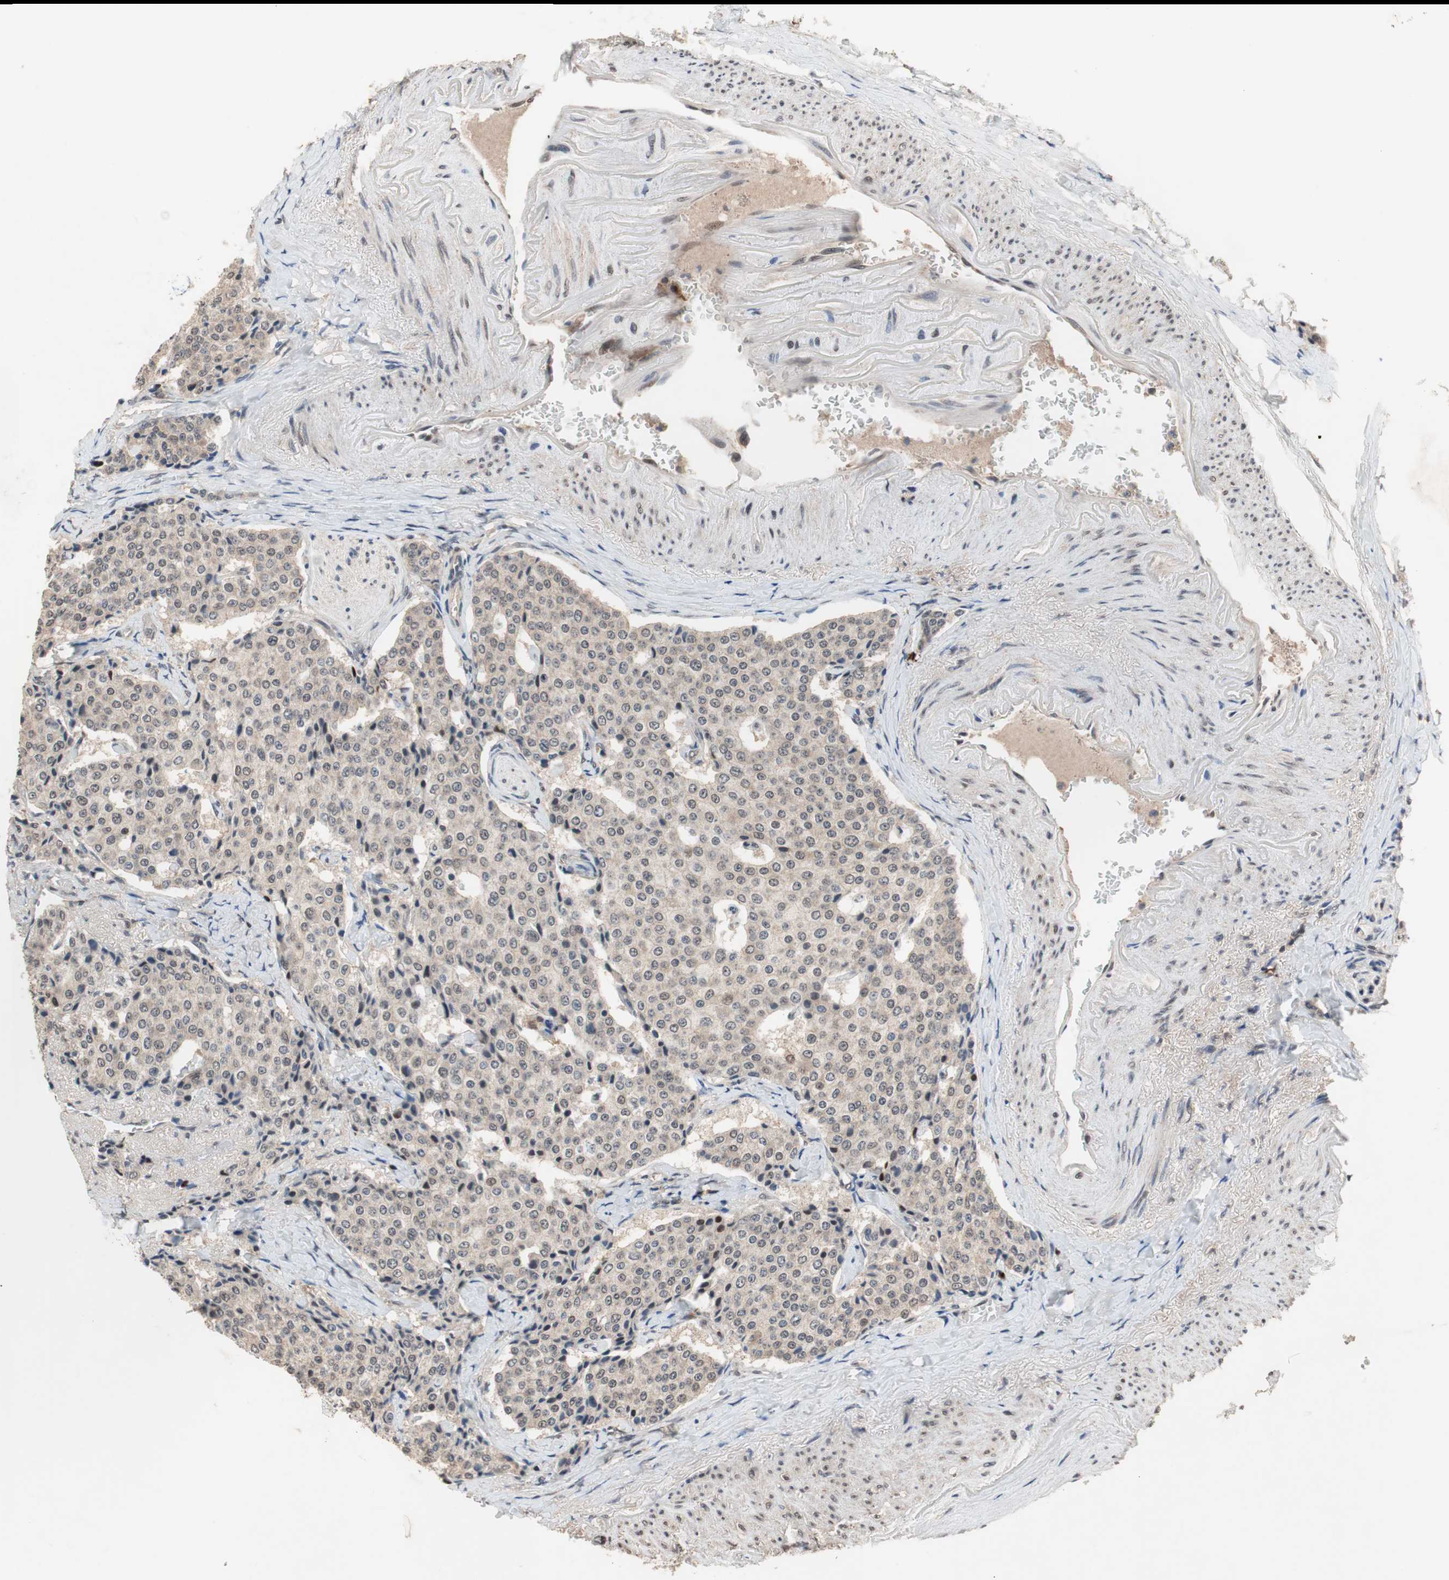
{"staining": {"intensity": "weak", "quantity": ">75%", "location": "cytoplasmic/membranous"}, "tissue": "carcinoid", "cell_type": "Tumor cells", "image_type": "cancer", "snomed": [{"axis": "morphology", "description": "Carcinoid, malignant, NOS"}, {"axis": "topography", "description": "Colon"}], "caption": "The histopathology image demonstrates a brown stain indicating the presence of a protein in the cytoplasmic/membranous of tumor cells in carcinoid. (Stains: DAB (3,3'-diaminobenzidine) in brown, nuclei in blue, Microscopy: brightfield microscopy at high magnification).", "gene": "GART", "patient": {"sex": "female", "age": 61}}